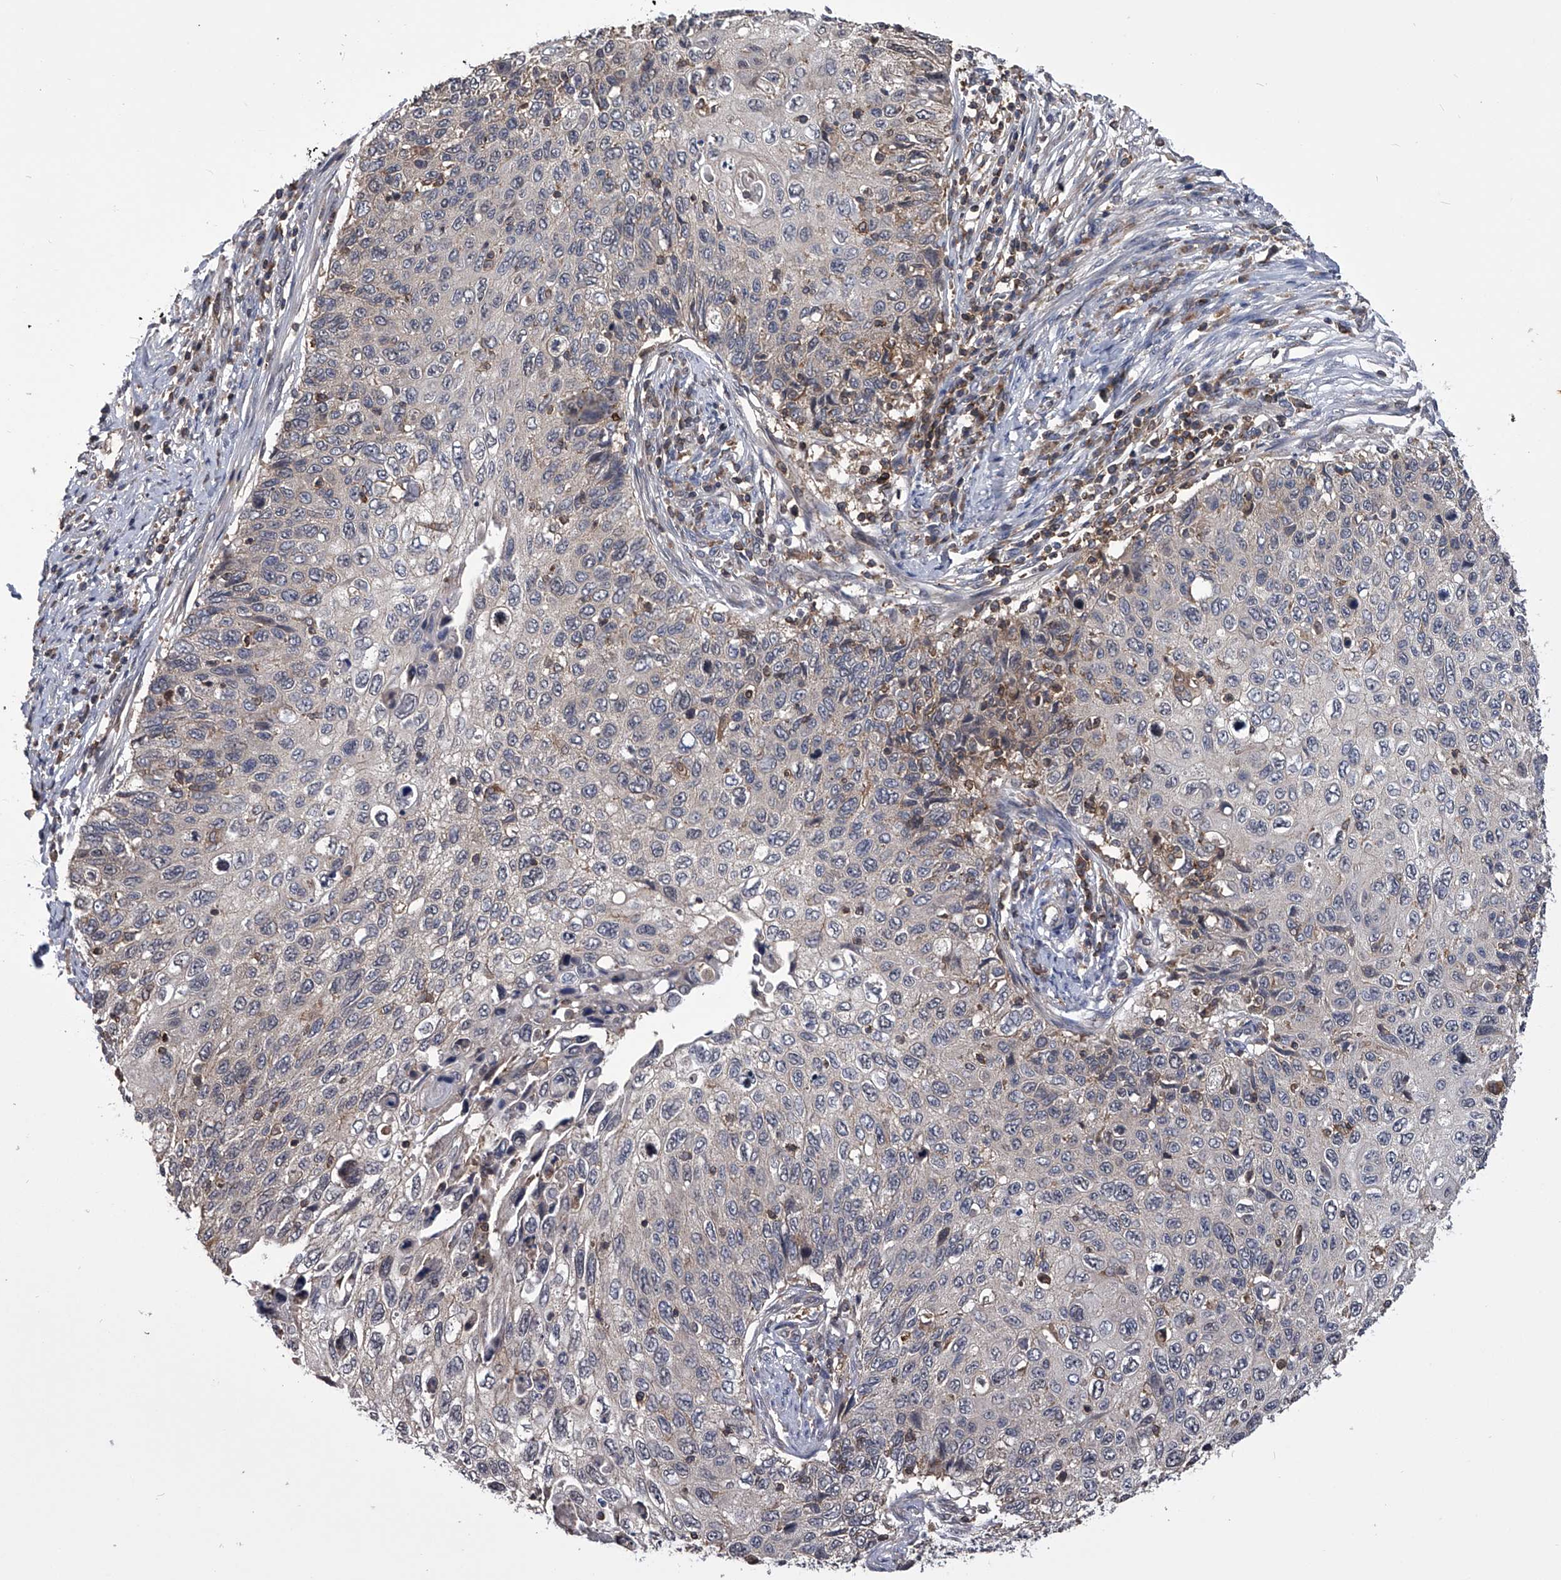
{"staining": {"intensity": "negative", "quantity": "none", "location": "none"}, "tissue": "cervical cancer", "cell_type": "Tumor cells", "image_type": "cancer", "snomed": [{"axis": "morphology", "description": "Squamous cell carcinoma, NOS"}, {"axis": "topography", "description": "Cervix"}], "caption": "Image shows no significant protein staining in tumor cells of cervical cancer (squamous cell carcinoma).", "gene": "PAN3", "patient": {"sex": "female", "age": 70}}